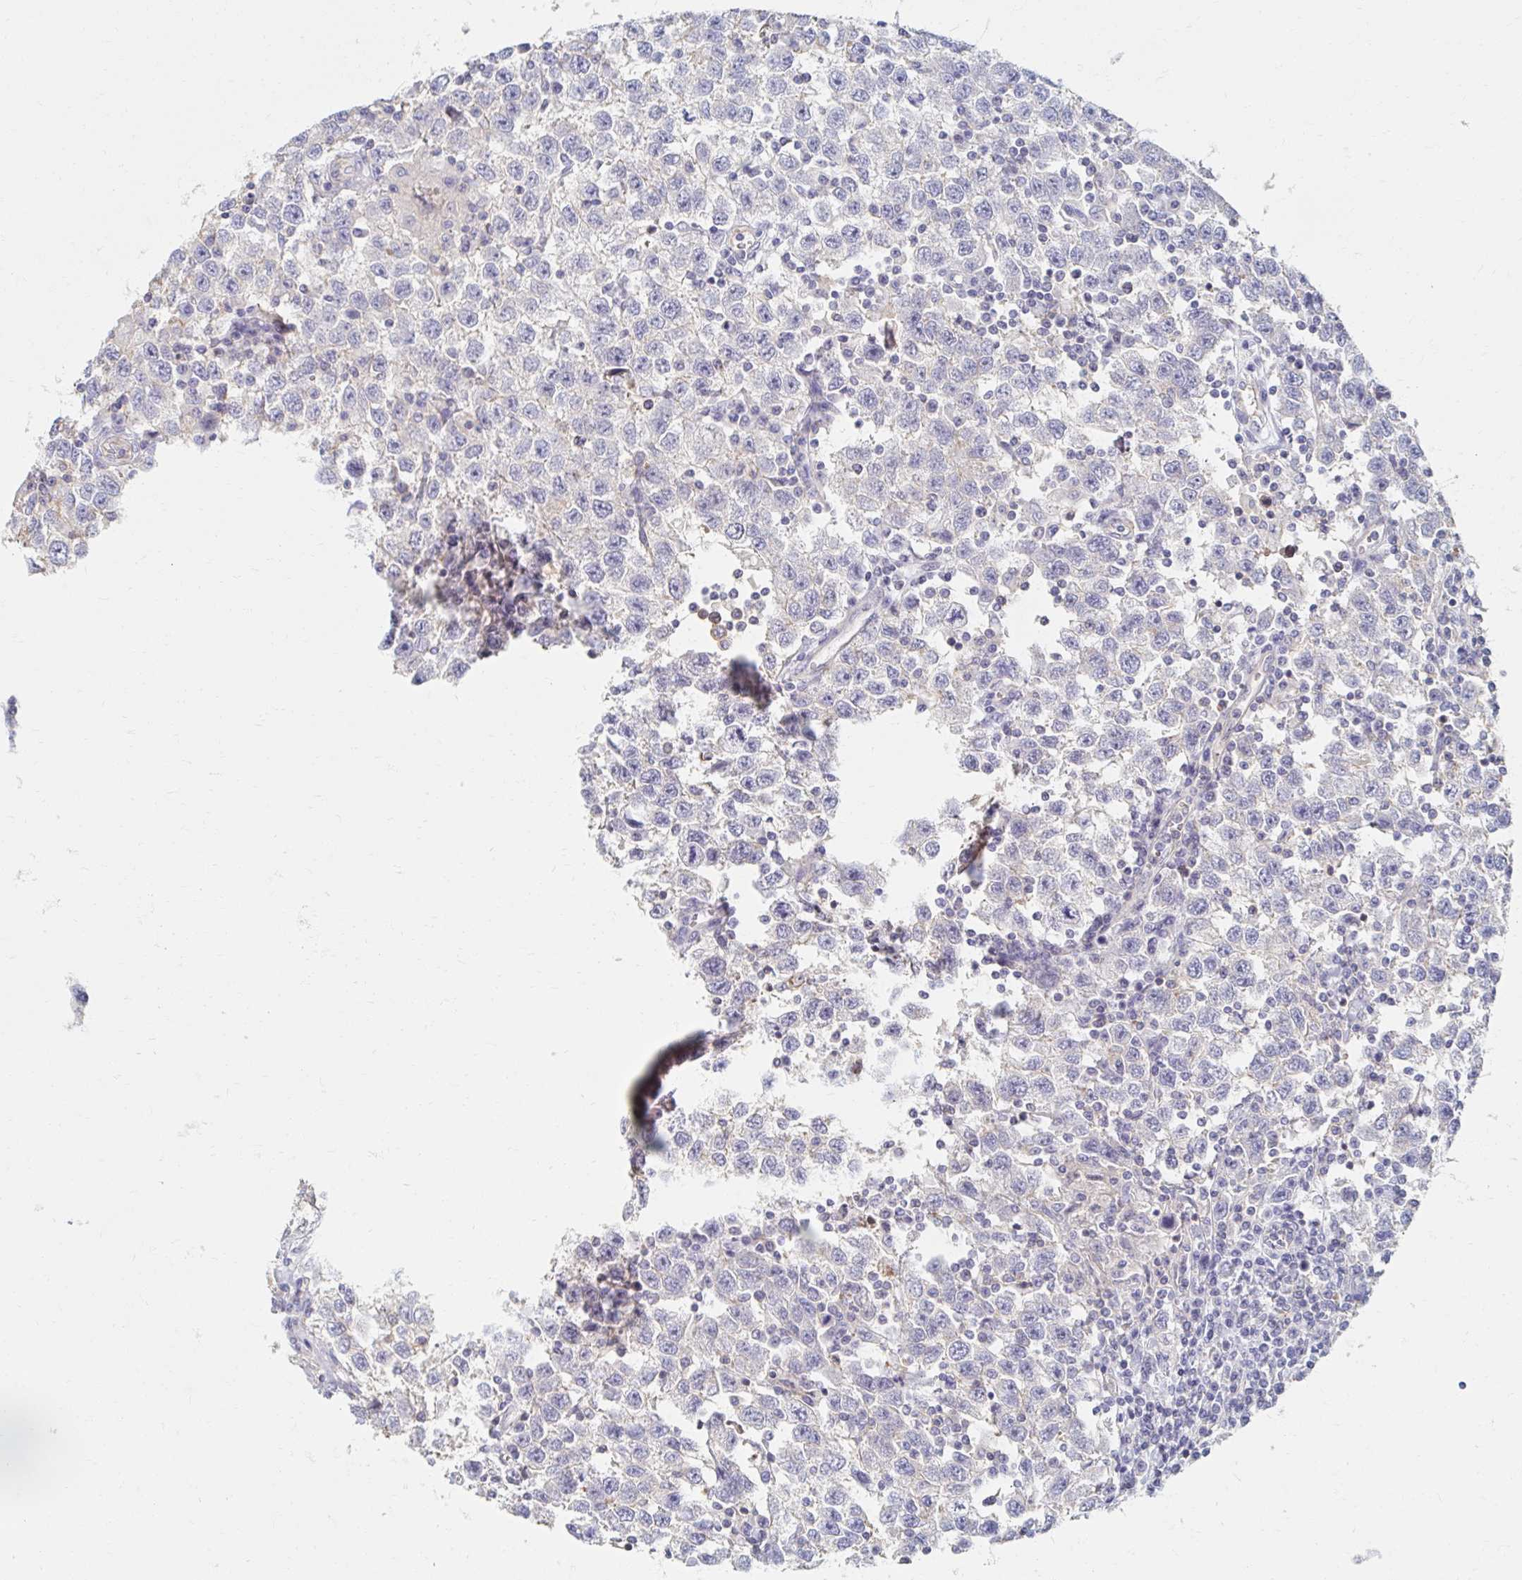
{"staining": {"intensity": "negative", "quantity": "none", "location": "none"}, "tissue": "testis cancer", "cell_type": "Tumor cells", "image_type": "cancer", "snomed": [{"axis": "morphology", "description": "Seminoma, NOS"}, {"axis": "topography", "description": "Testis"}], "caption": "Immunohistochemistry of testis cancer exhibits no staining in tumor cells. (Stains: DAB immunohistochemistry with hematoxylin counter stain, Microscopy: brightfield microscopy at high magnification).", "gene": "MYLK2", "patient": {"sex": "male", "age": 41}}